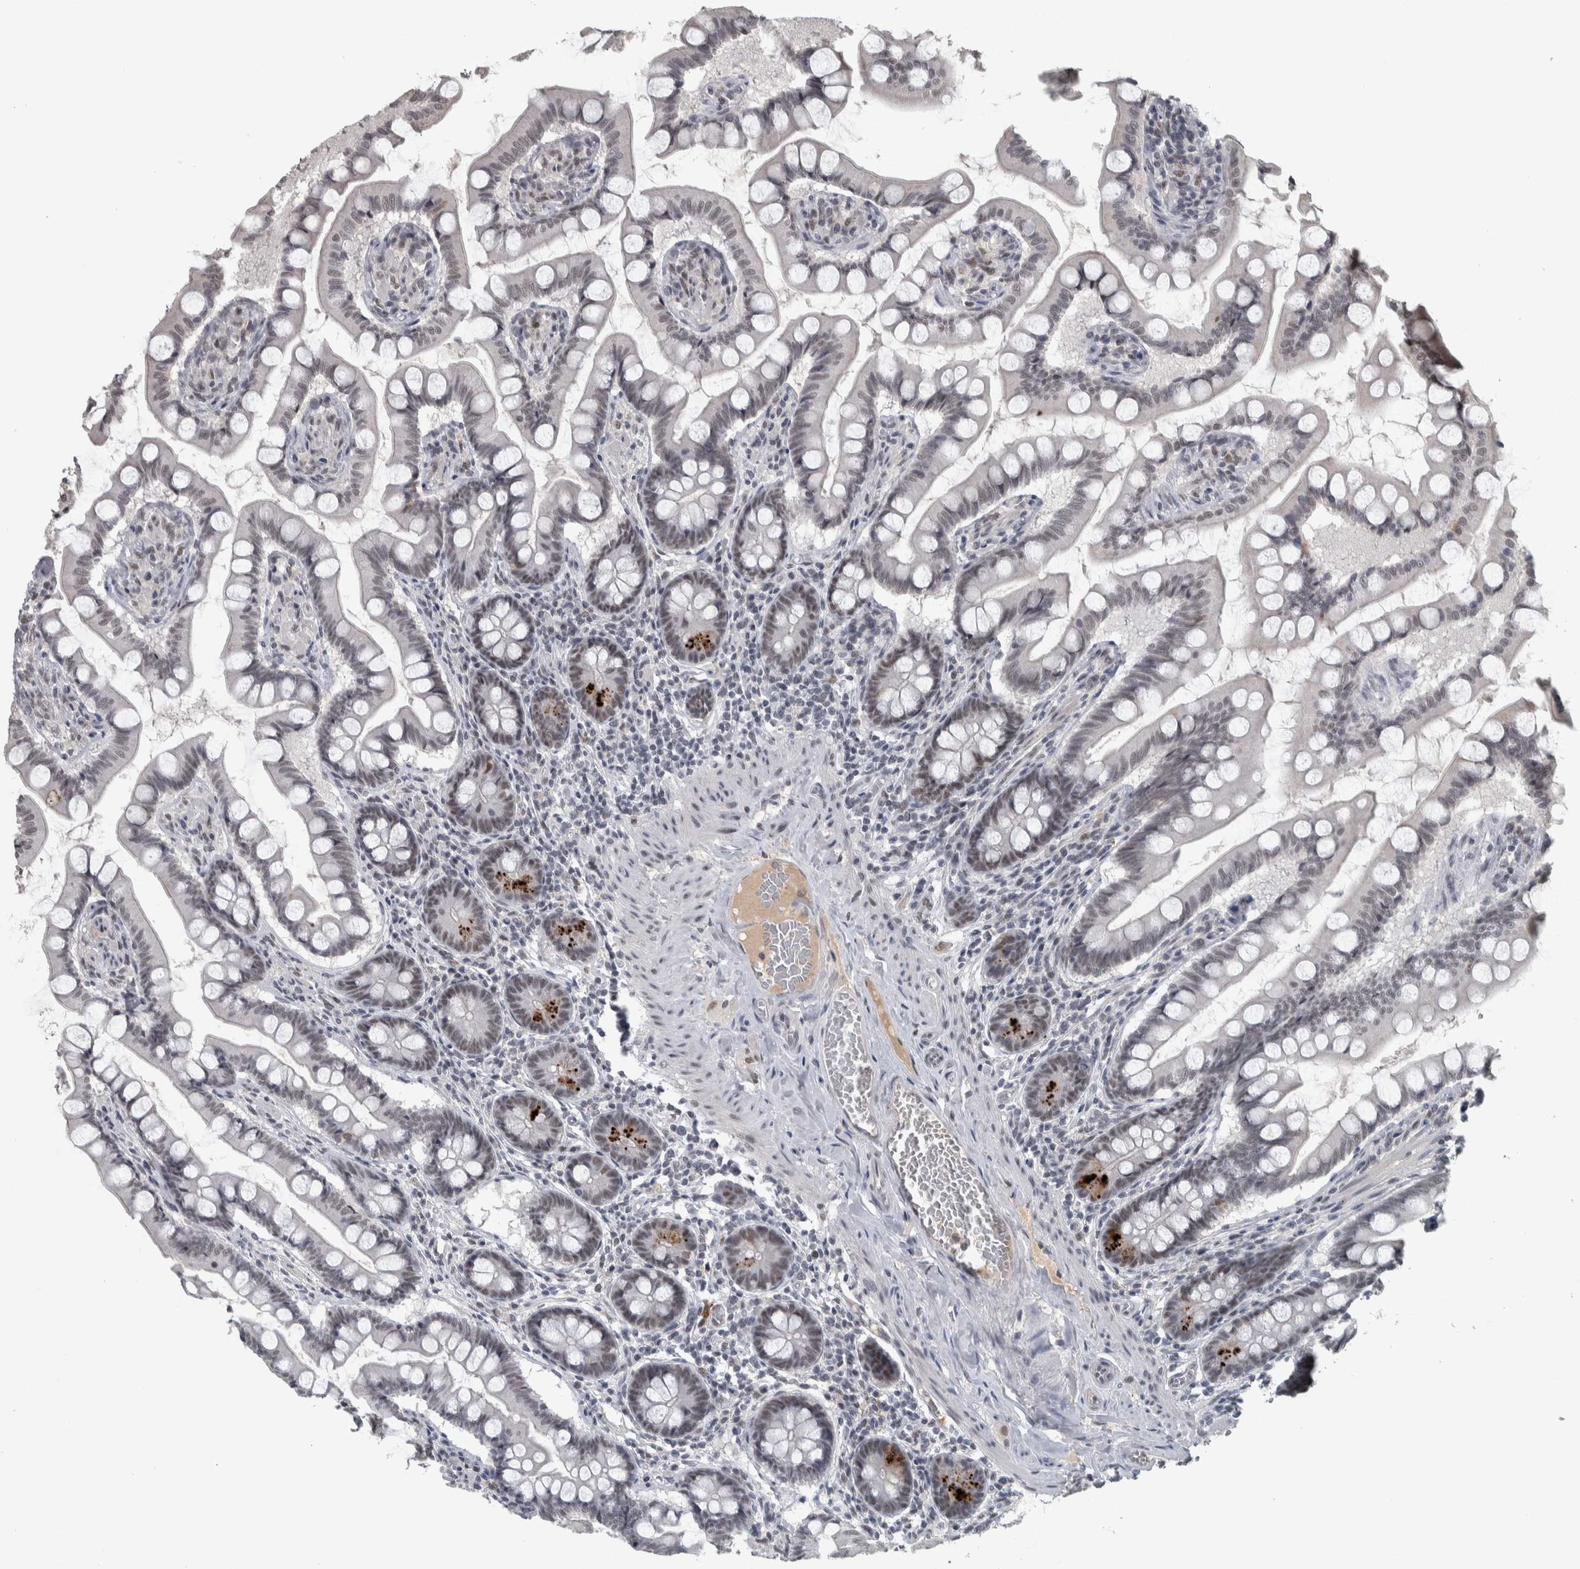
{"staining": {"intensity": "weak", "quantity": "25%-75%", "location": "cytoplasmic/membranous,nuclear"}, "tissue": "small intestine", "cell_type": "Glandular cells", "image_type": "normal", "snomed": [{"axis": "morphology", "description": "Normal tissue, NOS"}, {"axis": "topography", "description": "Small intestine"}], "caption": "DAB immunohistochemical staining of normal human small intestine displays weak cytoplasmic/membranous,nuclear protein positivity in approximately 25%-75% of glandular cells. (DAB (3,3'-diaminobenzidine) = brown stain, brightfield microscopy at high magnification).", "gene": "DDX42", "patient": {"sex": "male", "age": 41}}